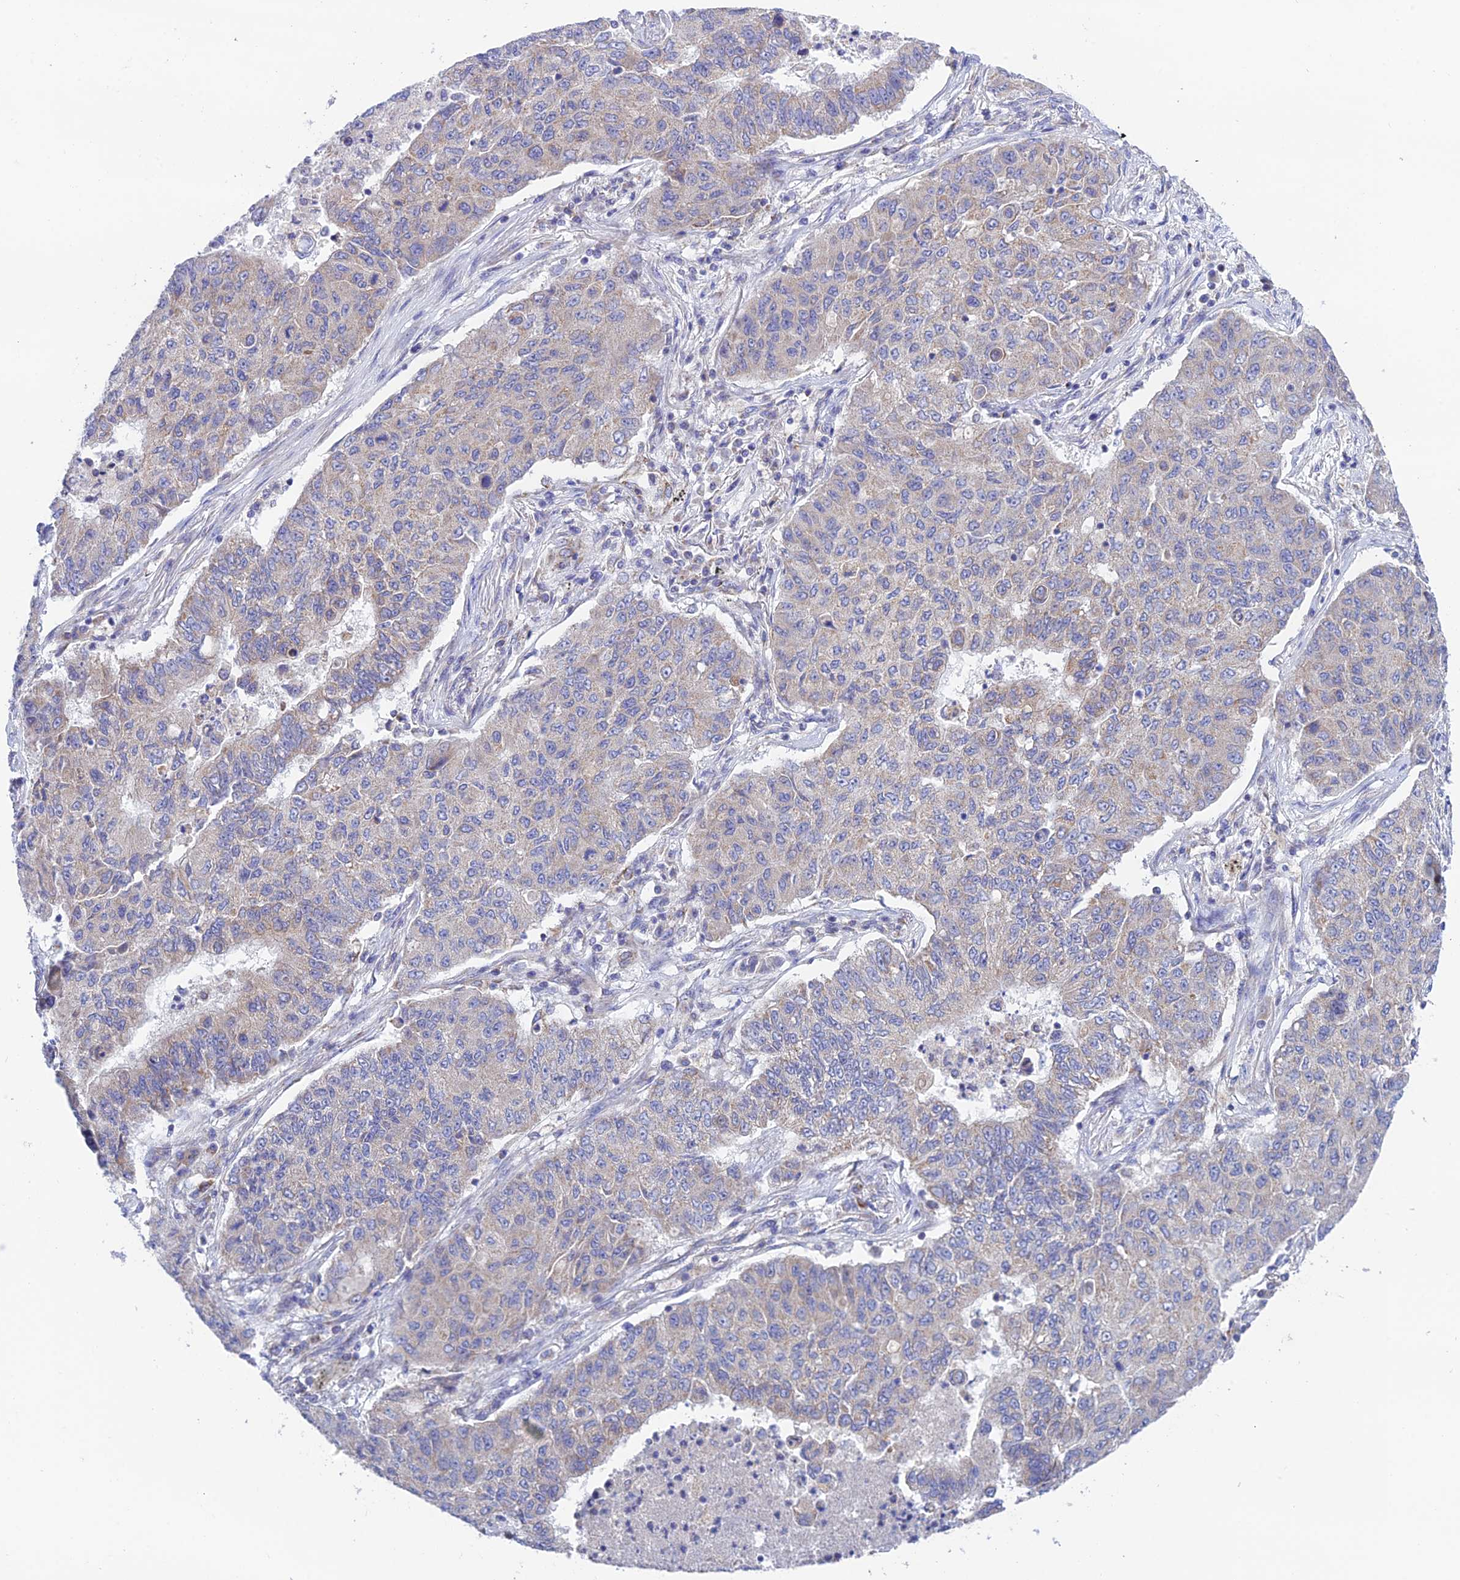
{"staining": {"intensity": "weak", "quantity": "25%-75%", "location": "cytoplasmic/membranous"}, "tissue": "lung cancer", "cell_type": "Tumor cells", "image_type": "cancer", "snomed": [{"axis": "morphology", "description": "Squamous cell carcinoma, NOS"}, {"axis": "topography", "description": "Lung"}], "caption": "Immunohistochemistry (IHC) of human lung cancer demonstrates low levels of weak cytoplasmic/membranous positivity in approximately 25%-75% of tumor cells. Nuclei are stained in blue.", "gene": "HSDL2", "patient": {"sex": "male", "age": 74}}